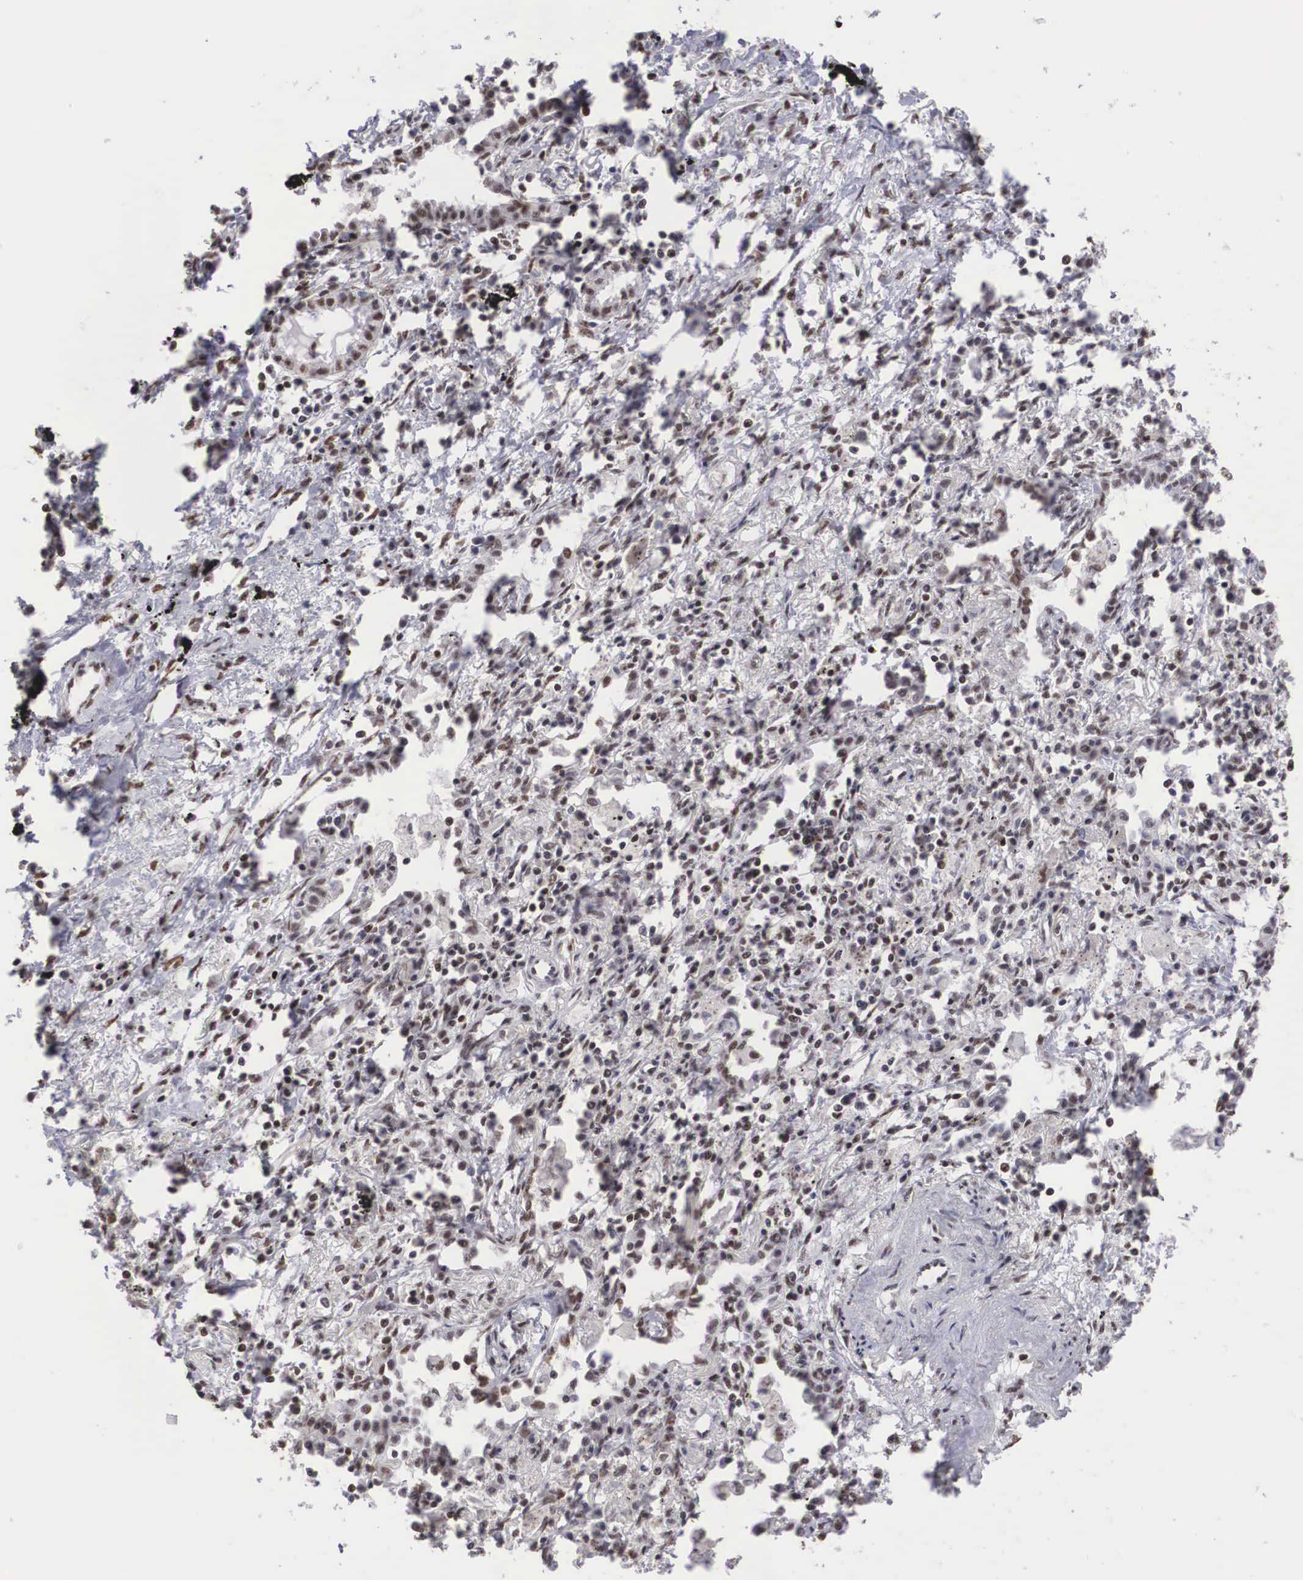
{"staining": {"intensity": "negative", "quantity": "none", "location": "none"}, "tissue": "lung cancer", "cell_type": "Tumor cells", "image_type": "cancer", "snomed": [{"axis": "morphology", "description": "Adenocarcinoma, NOS"}, {"axis": "topography", "description": "Lung"}], "caption": "Photomicrograph shows no protein positivity in tumor cells of adenocarcinoma (lung) tissue. (Stains: DAB (3,3'-diaminobenzidine) IHC with hematoxylin counter stain, Microscopy: brightfield microscopy at high magnification).", "gene": "HTATSF1", "patient": {"sex": "male", "age": 60}}